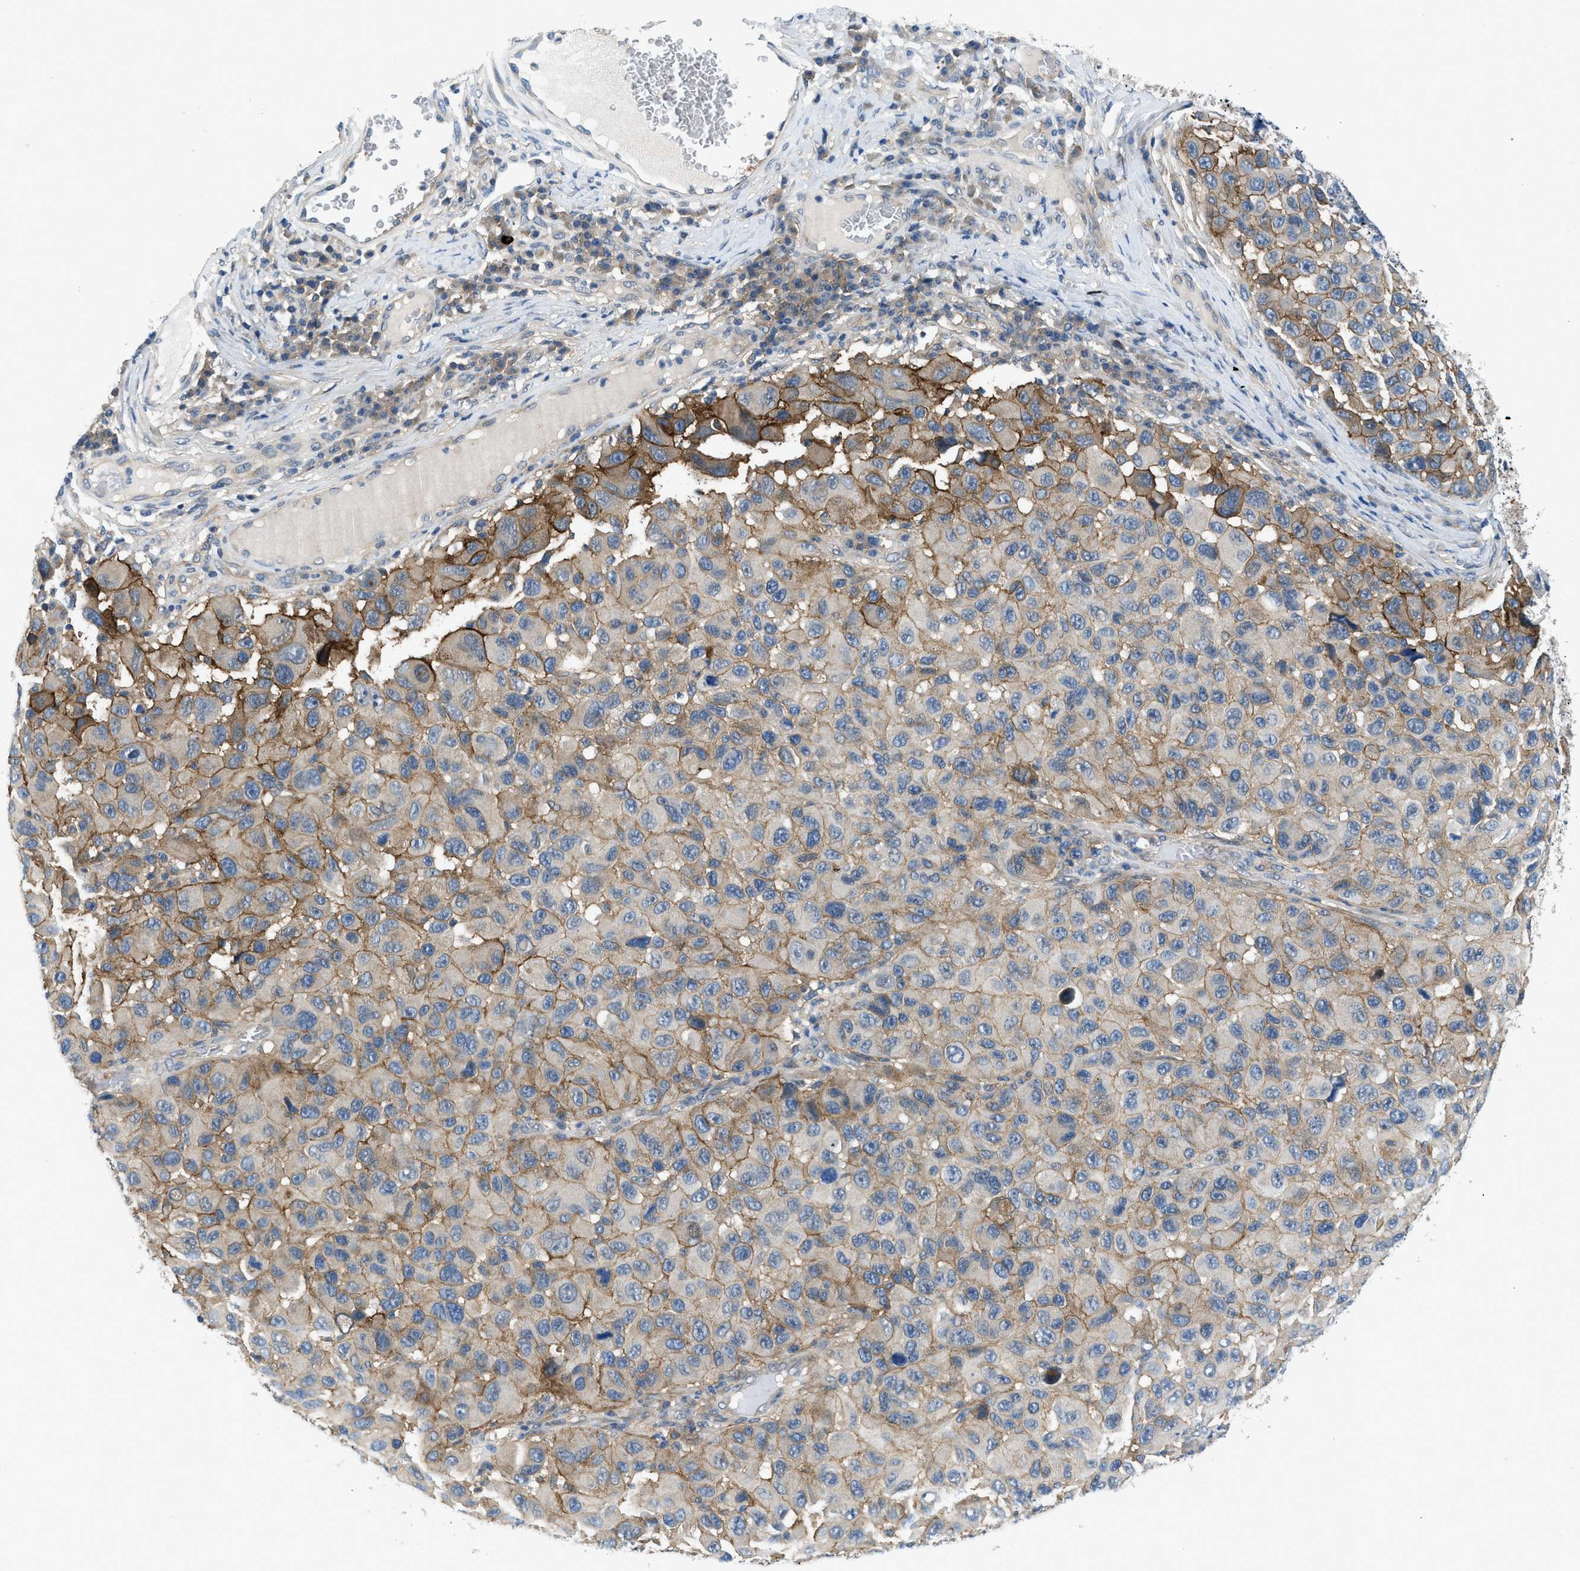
{"staining": {"intensity": "moderate", "quantity": "25%-75%", "location": "cytoplasmic/membranous"}, "tissue": "melanoma", "cell_type": "Tumor cells", "image_type": "cancer", "snomed": [{"axis": "morphology", "description": "Malignant melanoma, NOS"}, {"axis": "topography", "description": "Skin"}], "caption": "Moderate cytoplasmic/membranous staining is appreciated in about 25%-75% of tumor cells in malignant melanoma.", "gene": "PANX1", "patient": {"sex": "male", "age": 53}}